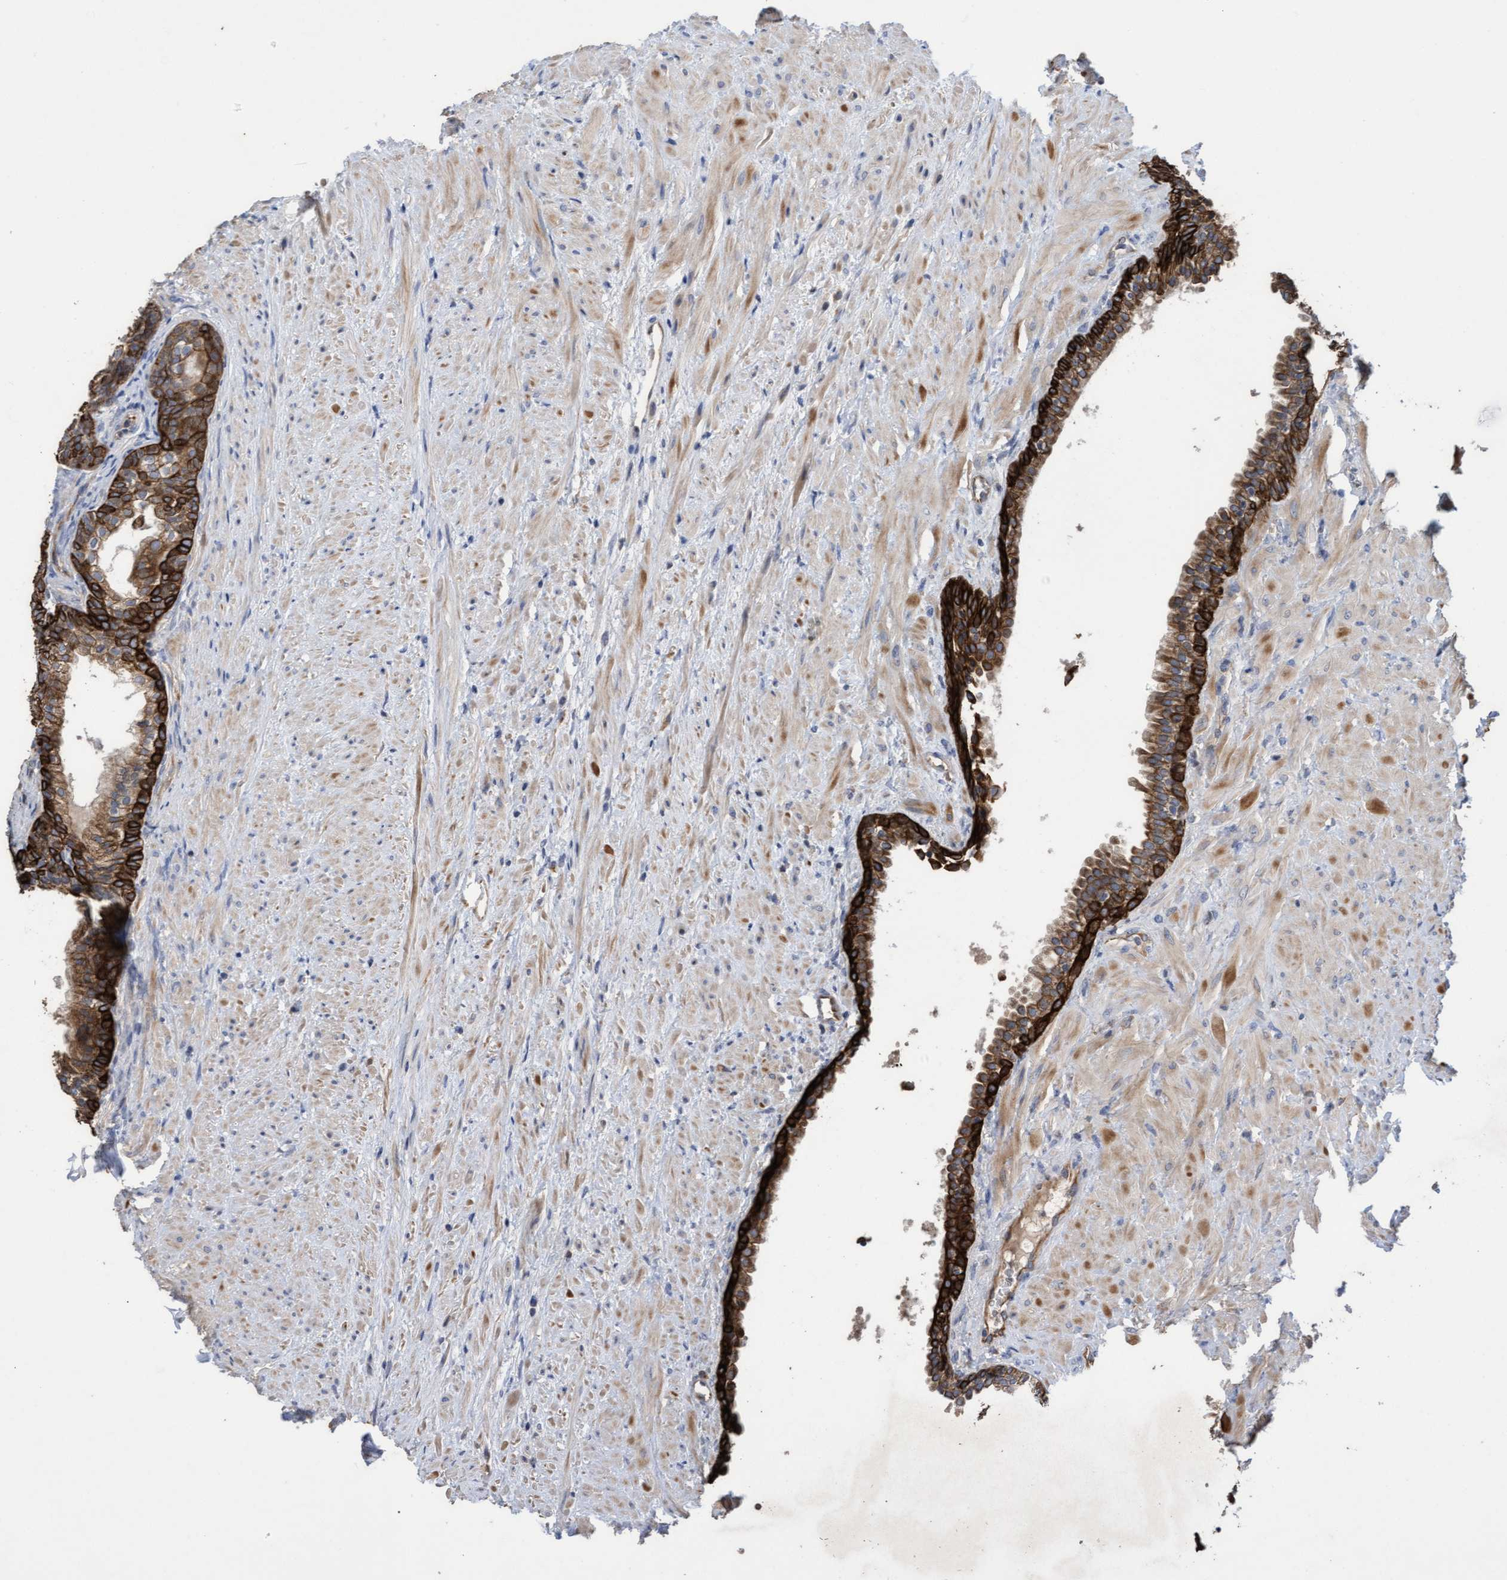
{"staining": {"intensity": "strong", "quantity": "25%-75%", "location": "cytoplasmic/membranous"}, "tissue": "prostate", "cell_type": "Glandular cells", "image_type": "normal", "snomed": [{"axis": "morphology", "description": "Normal tissue, NOS"}, {"axis": "topography", "description": "Prostate"}], "caption": "Immunohistochemical staining of unremarkable prostate reveals strong cytoplasmic/membranous protein expression in approximately 25%-75% of glandular cells.", "gene": "KRT24", "patient": {"sex": "male", "age": 76}}